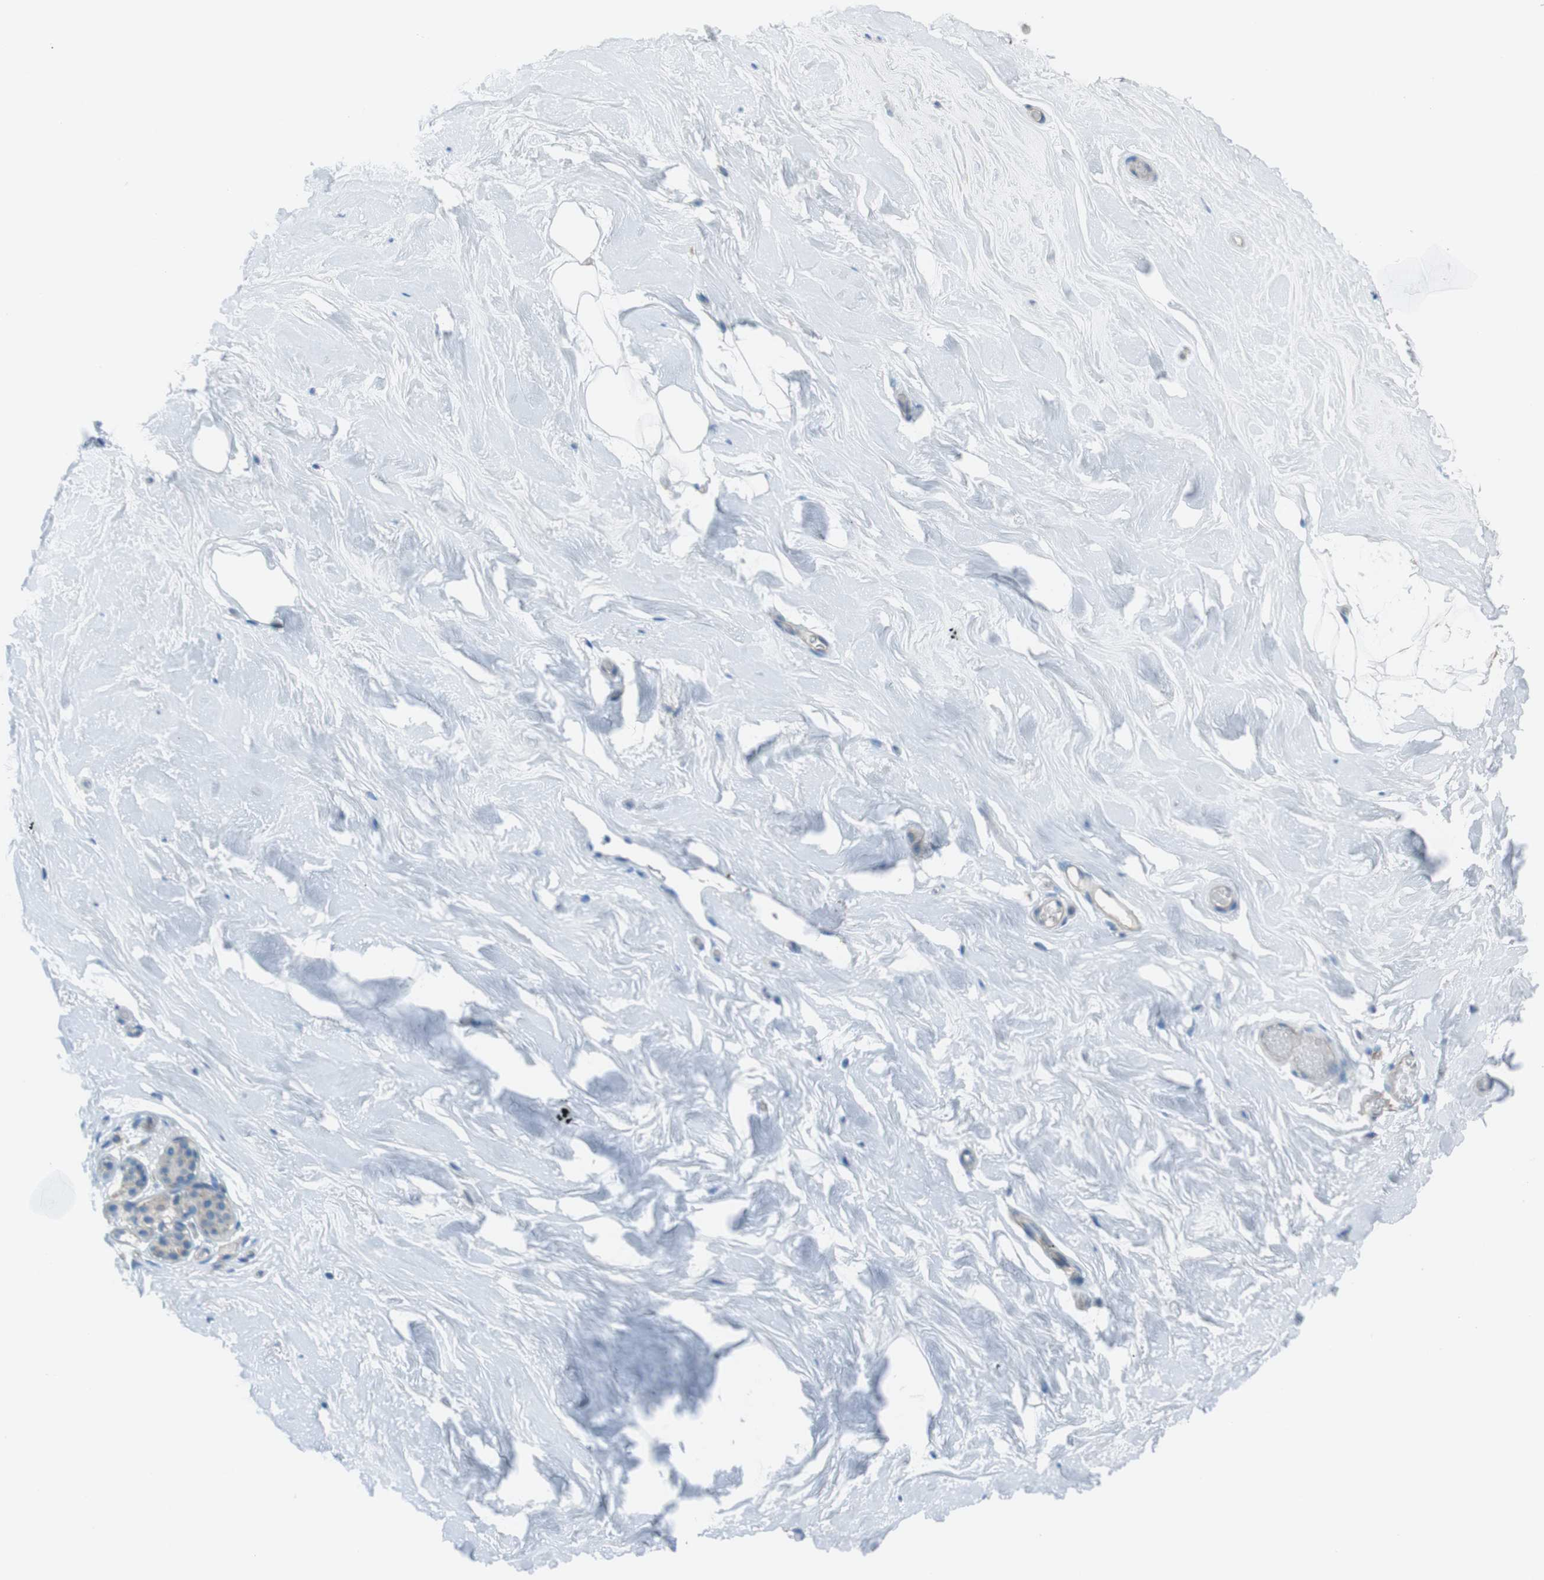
{"staining": {"intensity": "negative", "quantity": "none", "location": "none"}, "tissue": "breast", "cell_type": "Adipocytes", "image_type": "normal", "snomed": [{"axis": "morphology", "description": "Normal tissue, NOS"}, {"axis": "topography", "description": "Breast"}], "caption": "Photomicrograph shows no significant protein staining in adipocytes of normal breast. Brightfield microscopy of IHC stained with DAB (3,3'-diaminobenzidine) (brown) and hematoxylin (blue), captured at high magnification.", "gene": "TMEM41B", "patient": {"sex": "female", "age": 75}}